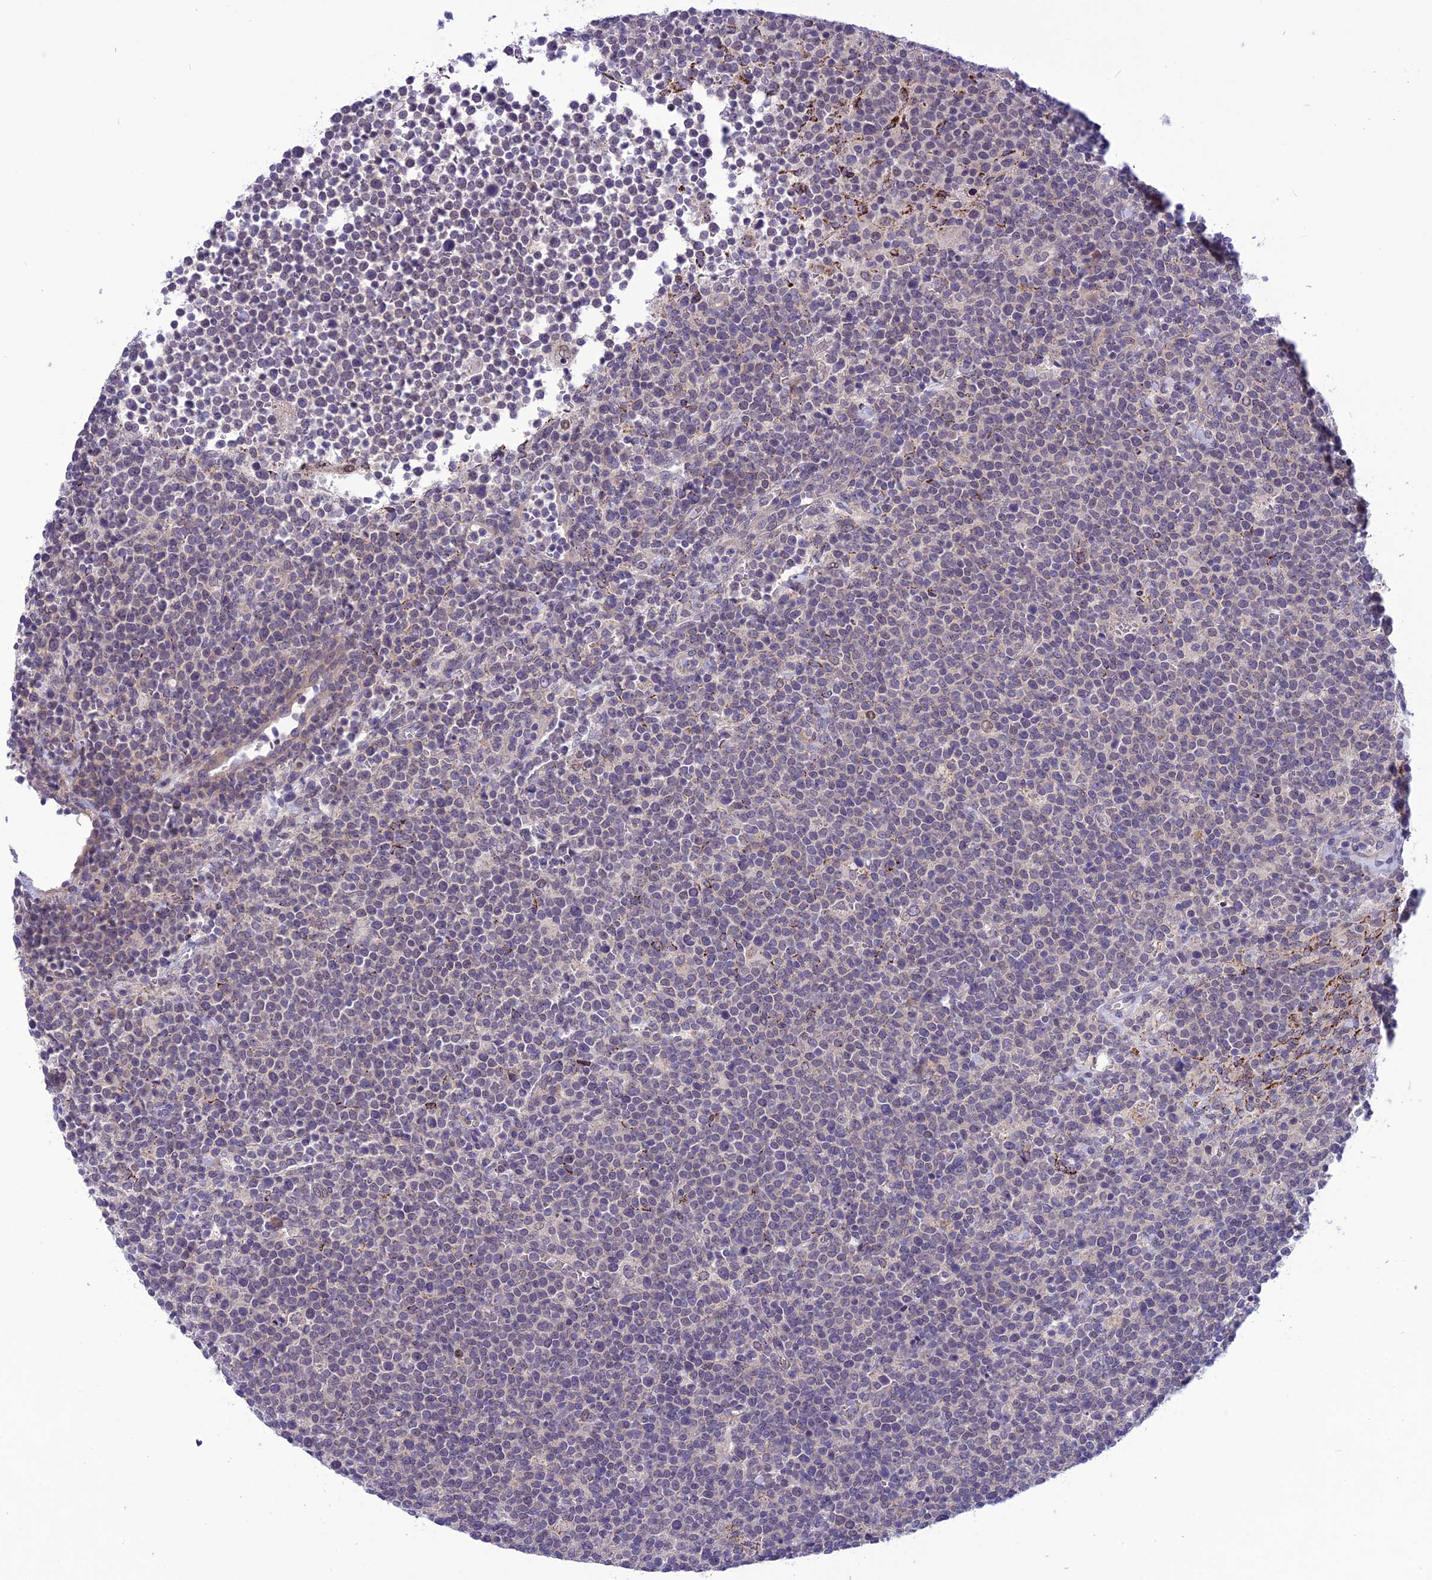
{"staining": {"intensity": "negative", "quantity": "none", "location": "none"}, "tissue": "lymphoma", "cell_type": "Tumor cells", "image_type": "cancer", "snomed": [{"axis": "morphology", "description": "Malignant lymphoma, non-Hodgkin's type, High grade"}, {"axis": "topography", "description": "Lymph node"}], "caption": "Micrograph shows no significant protein positivity in tumor cells of lymphoma.", "gene": "PSMF1", "patient": {"sex": "male", "age": 61}}